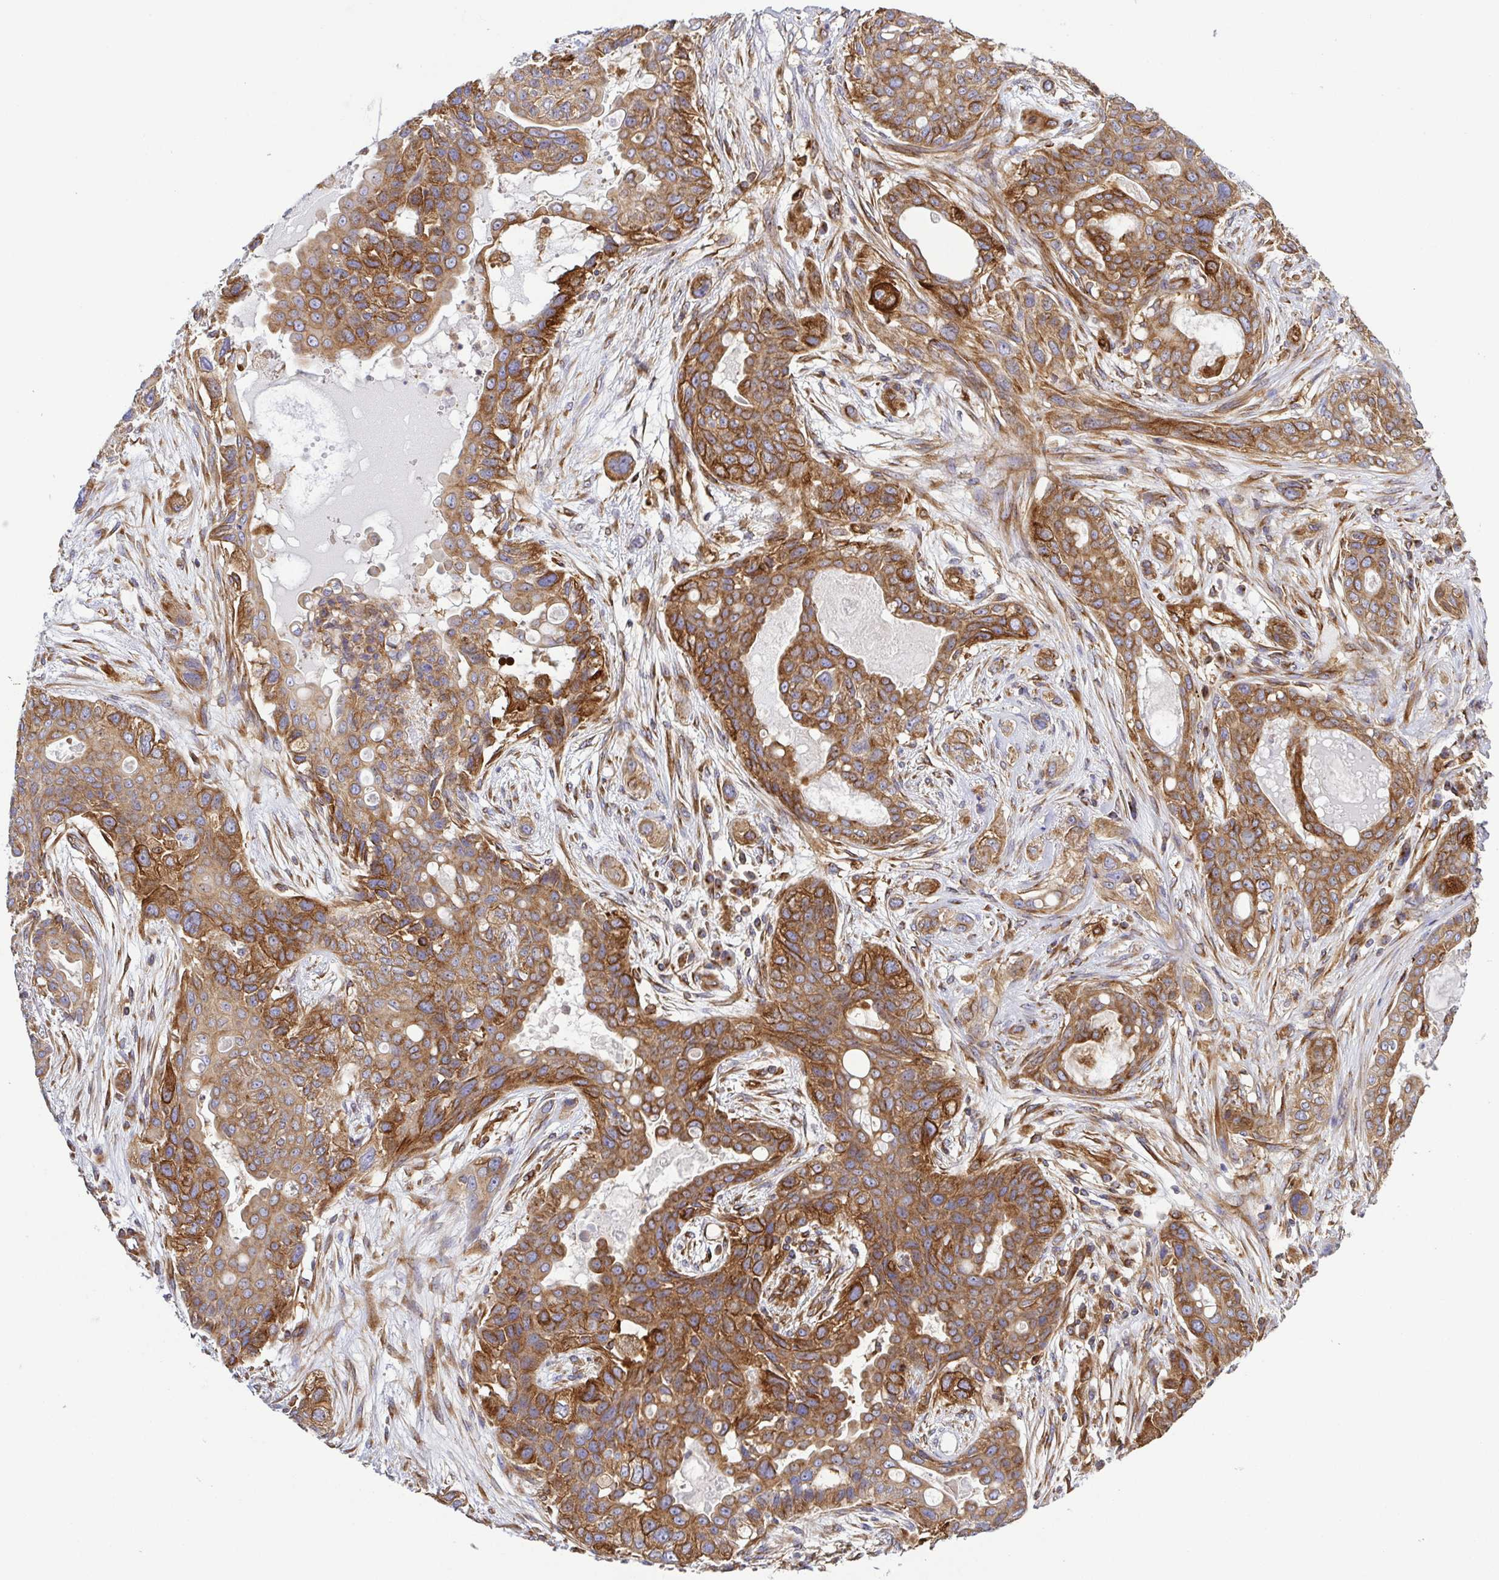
{"staining": {"intensity": "strong", "quantity": ">75%", "location": "cytoplasmic/membranous"}, "tissue": "lung cancer", "cell_type": "Tumor cells", "image_type": "cancer", "snomed": [{"axis": "morphology", "description": "Squamous cell carcinoma, NOS"}, {"axis": "topography", "description": "Lung"}], "caption": "Tumor cells exhibit strong cytoplasmic/membranous staining in approximately >75% of cells in lung squamous cell carcinoma.", "gene": "KIF5B", "patient": {"sex": "female", "age": 70}}